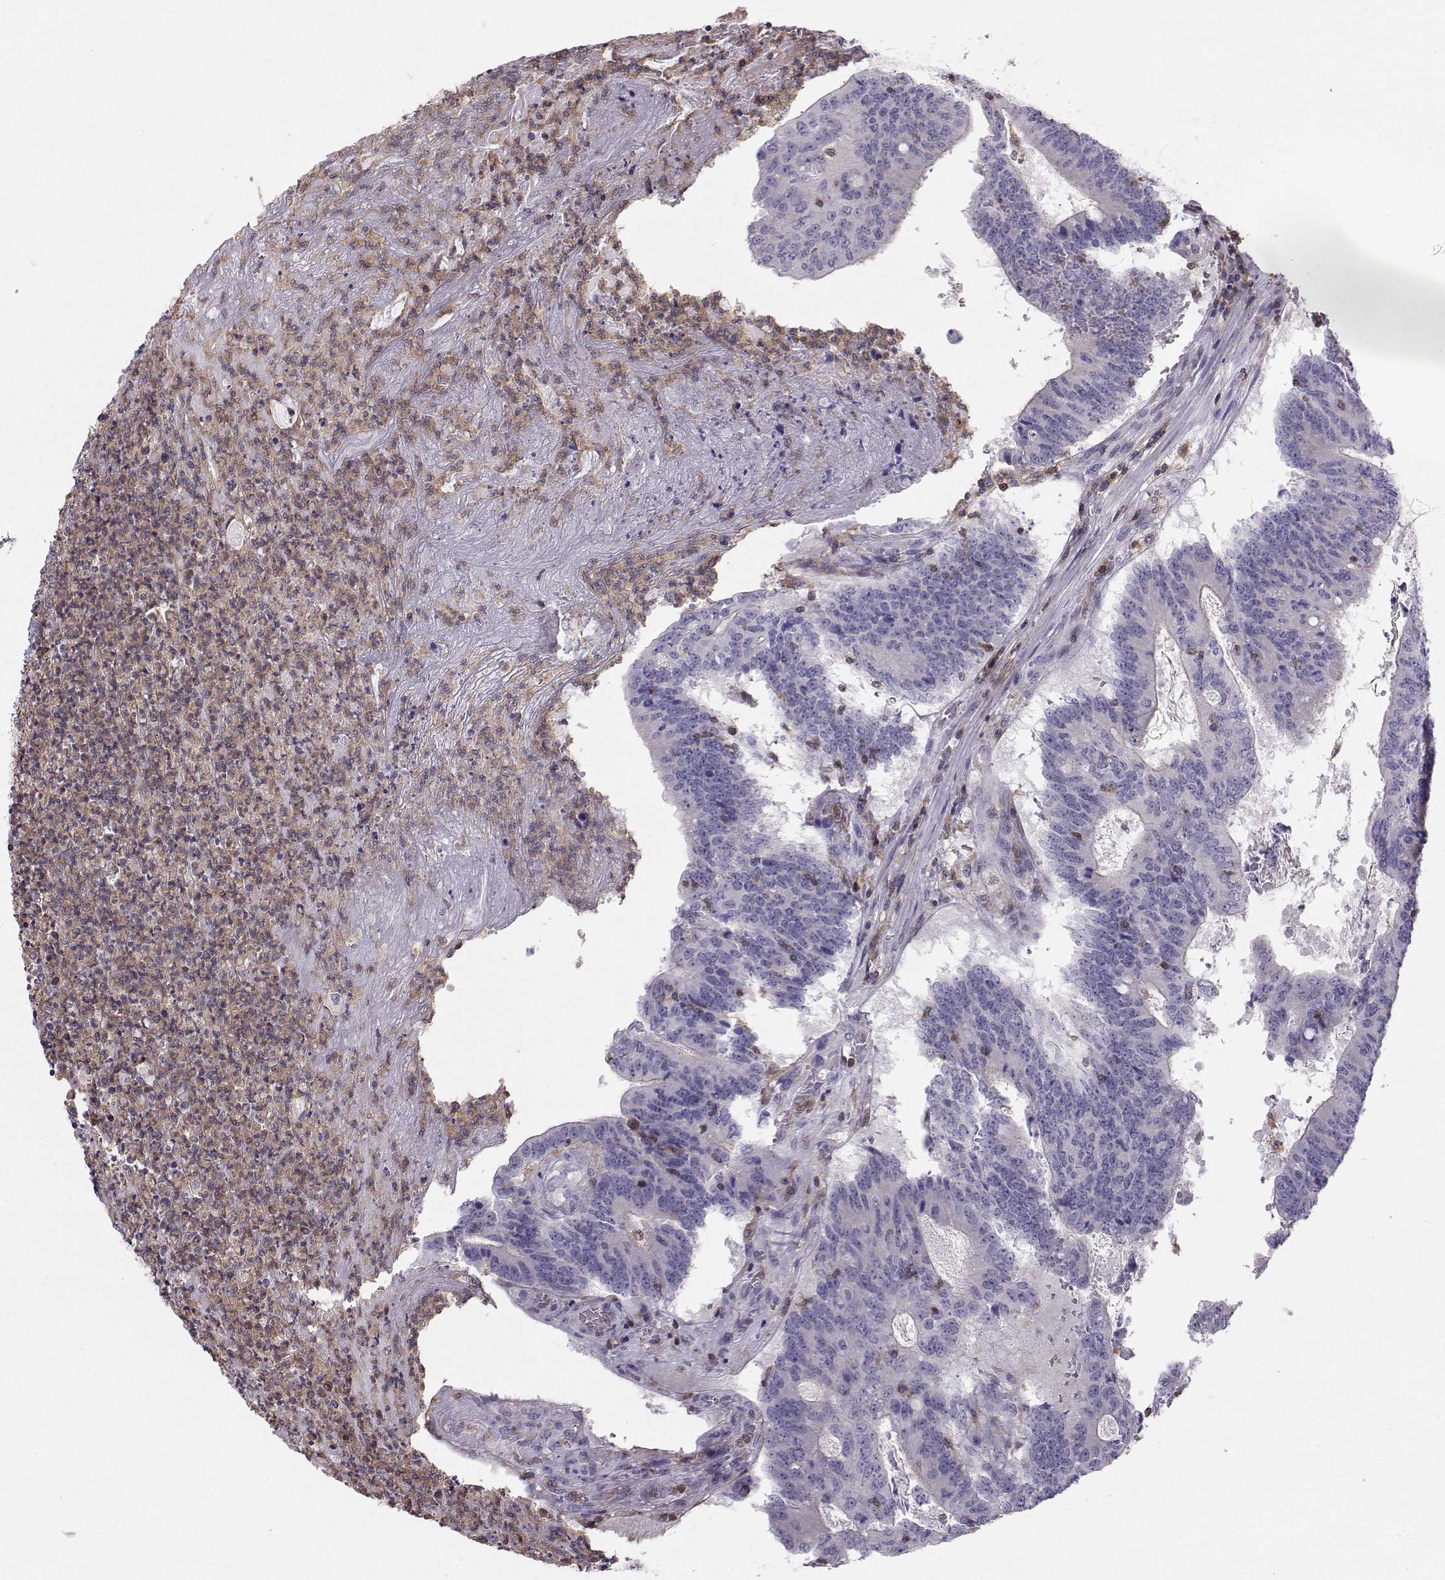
{"staining": {"intensity": "negative", "quantity": "none", "location": "none"}, "tissue": "colorectal cancer", "cell_type": "Tumor cells", "image_type": "cancer", "snomed": [{"axis": "morphology", "description": "Adenocarcinoma, NOS"}, {"axis": "topography", "description": "Colon"}], "caption": "Immunohistochemistry (IHC) of colorectal adenocarcinoma shows no staining in tumor cells.", "gene": "ZBTB32", "patient": {"sex": "female", "age": 70}}